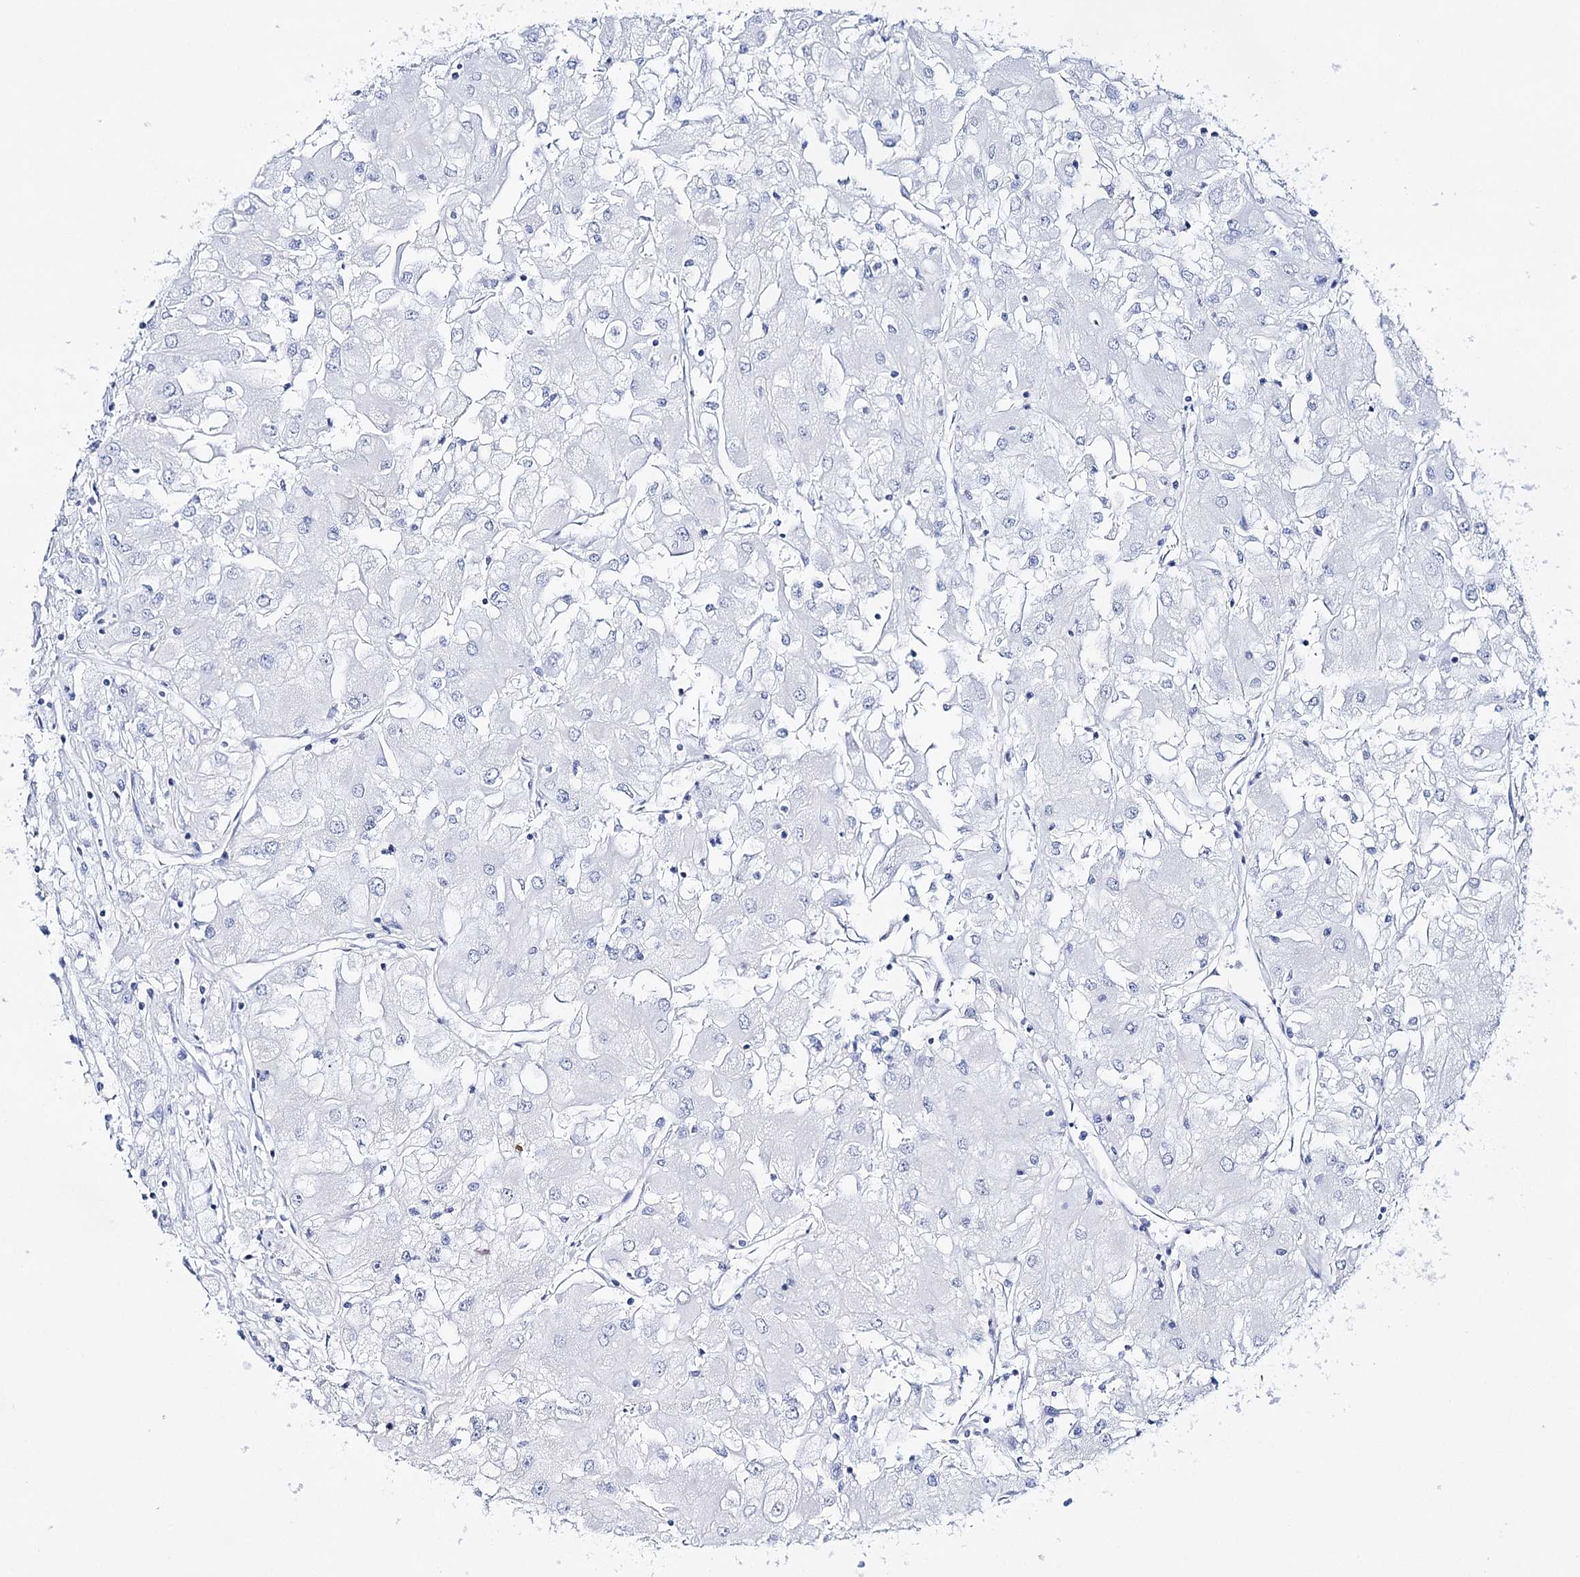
{"staining": {"intensity": "negative", "quantity": "none", "location": "none"}, "tissue": "renal cancer", "cell_type": "Tumor cells", "image_type": "cancer", "snomed": [{"axis": "morphology", "description": "Adenocarcinoma, NOS"}, {"axis": "topography", "description": "Kidney"}], "caption": "IHC image of neoplastic tissue: human adenocarcinoma (renal) stained with DAB reveals no significant protein expression in tumor cells.", "gene": "CSN3", "patient": {"sex": "male", "age": 80}}